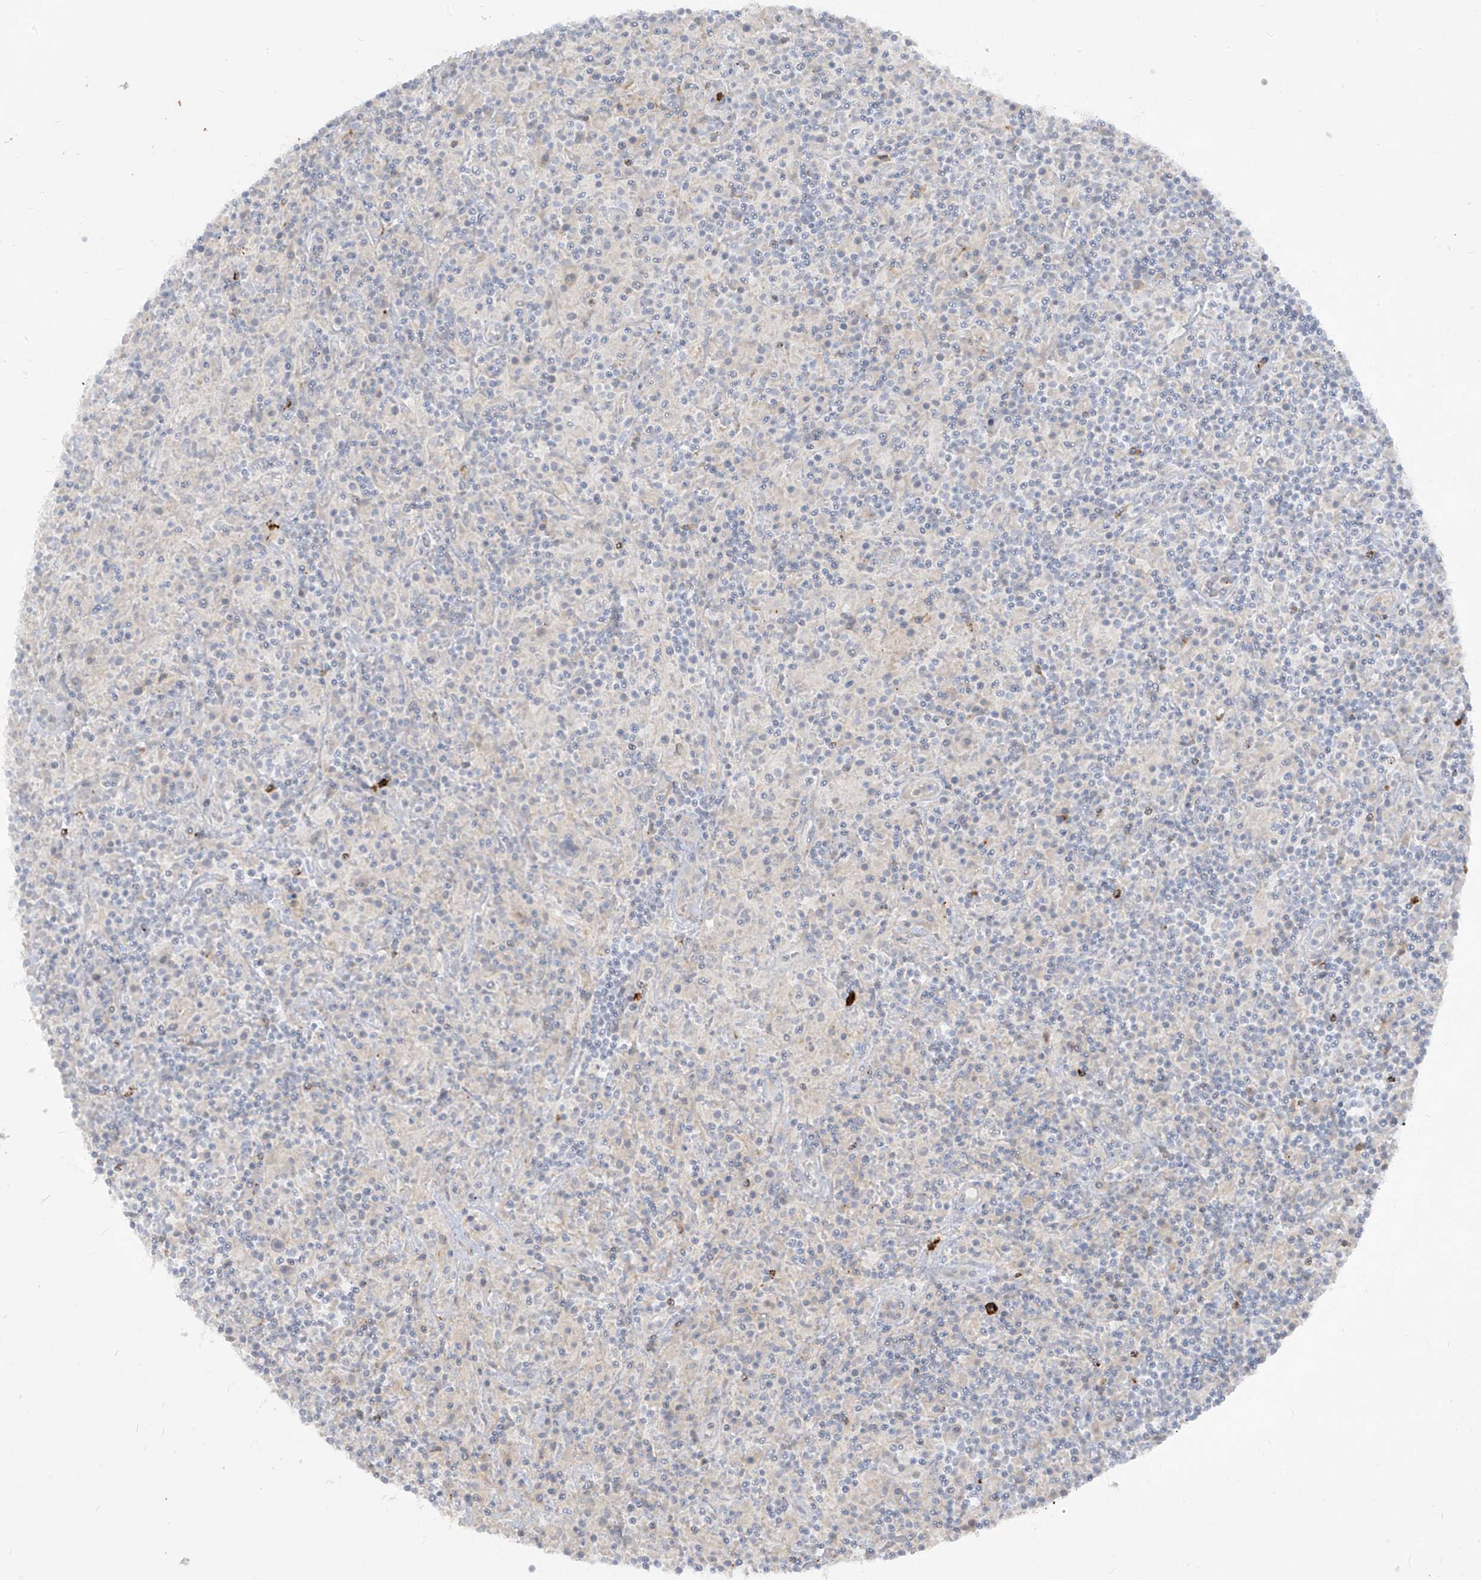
{"staining": {"intensity": "negative", "quantity": "none", "location": "none"}, "tissue": "lymphoma", "cell_type": "Tumor cells", "image_type": "cancer", "snomed": [{"axis": "morphology", "description": "Hodgkin's disease, NOS"}, {"axis": "topography", "description": "Lymph node"}], "caption": "Tumor cells show no significant expression in lymphoma.", "gene": "NOTO", "patient": {"sex": "male", "age": 70}}